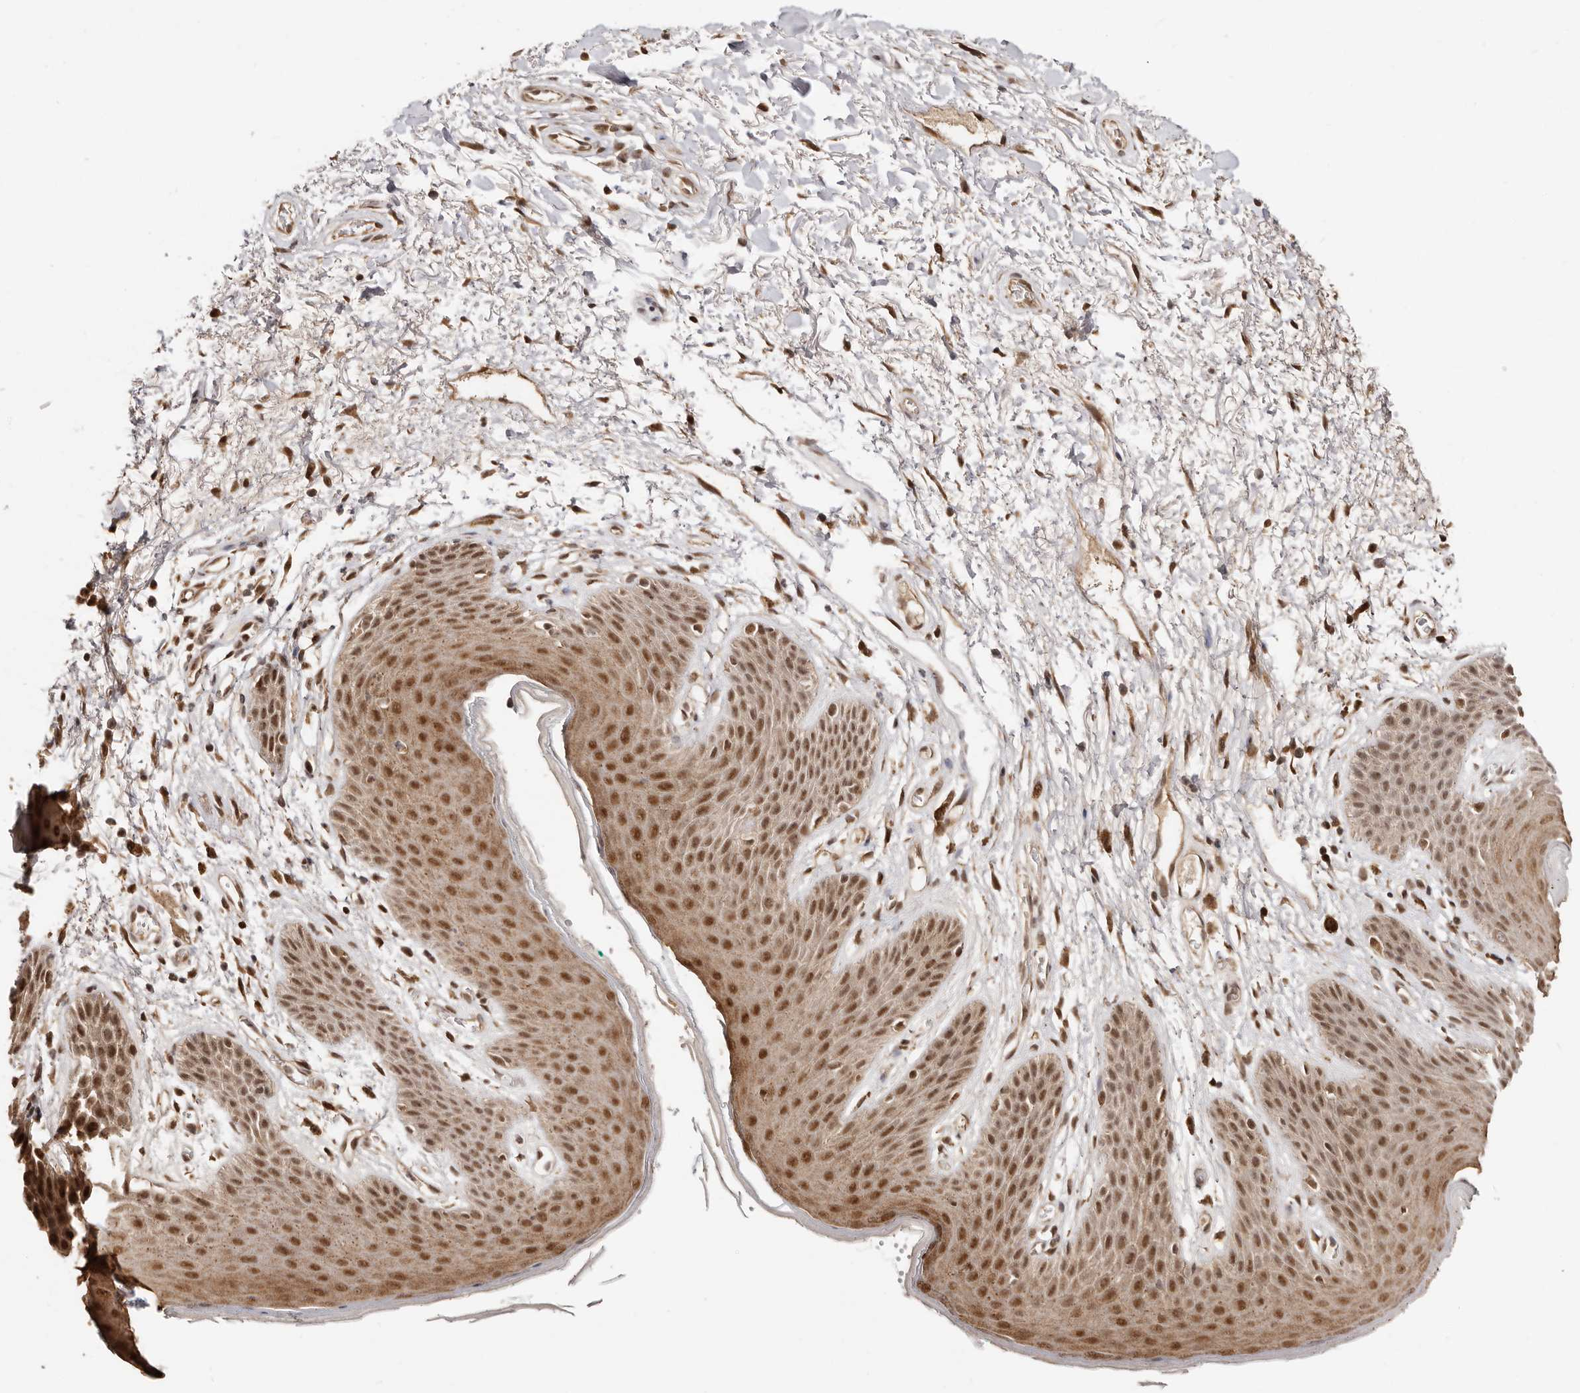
{"staining": {"intensity": "moderate", "quantity": ">75%", "location": "cytoplasmic/membranous,nuclear"}, "tissue": "skin", "cell_type": "Epidermal cells", "image_type": "normal", "snomed": [{"axis": "morphology", "description": "Normal tissue, NOS"}, {"axis": "topography", "description": "Anal"}], "caption": "Immunohistochemistry image of unremarkable skin stained for a protein (brown), which exhibits medium levels of moderate cytoplasmic/membranous,nuclear positivity in about >75% of epidermal cells.", "gene": "MED8", "patient": {"sex": "male", "age": 74}}